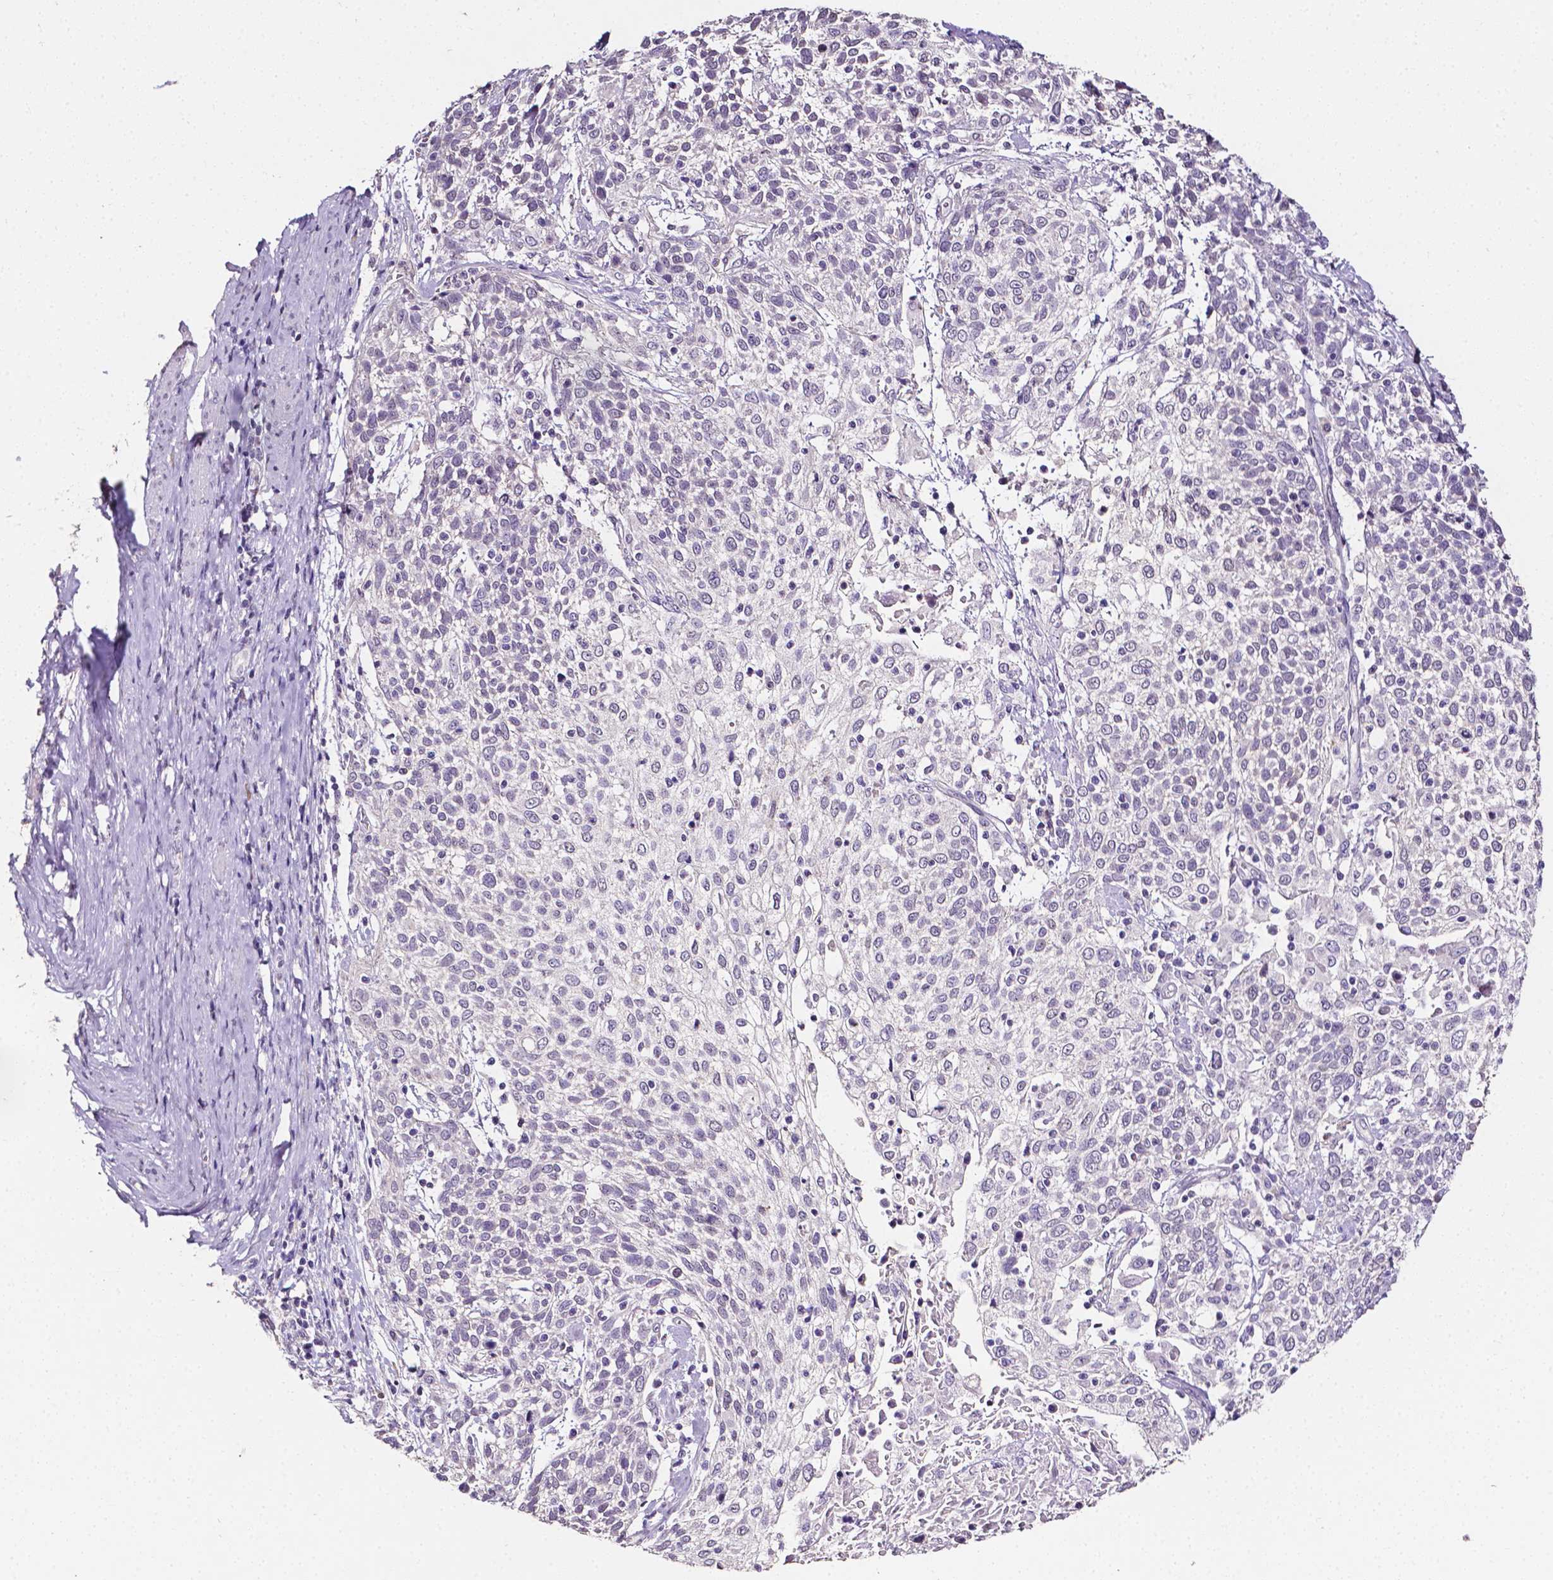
{"staining": {"intensity": "negative", "quantity": "none", "location": "none"}, "tissue": "cervical cancer", "cell_type": "Tumor cells", "image_type": "cancer", "snomed": [{"axis": "morphology", "description": "Squamous cell carcinoma, NOS"}, {"axis": "topography", "description": "Cervix"}], "caption": "High magnification brightfield microscopy of squamous cell carcinoma (cervical) stained with DAB (brown) and counterstained with hematoxylin (blue): tumor cells show no significant expression. (DAB IHC, high magnification).", "gene": "PSAT1", "patient": {"sex": "female", "age": 61}}